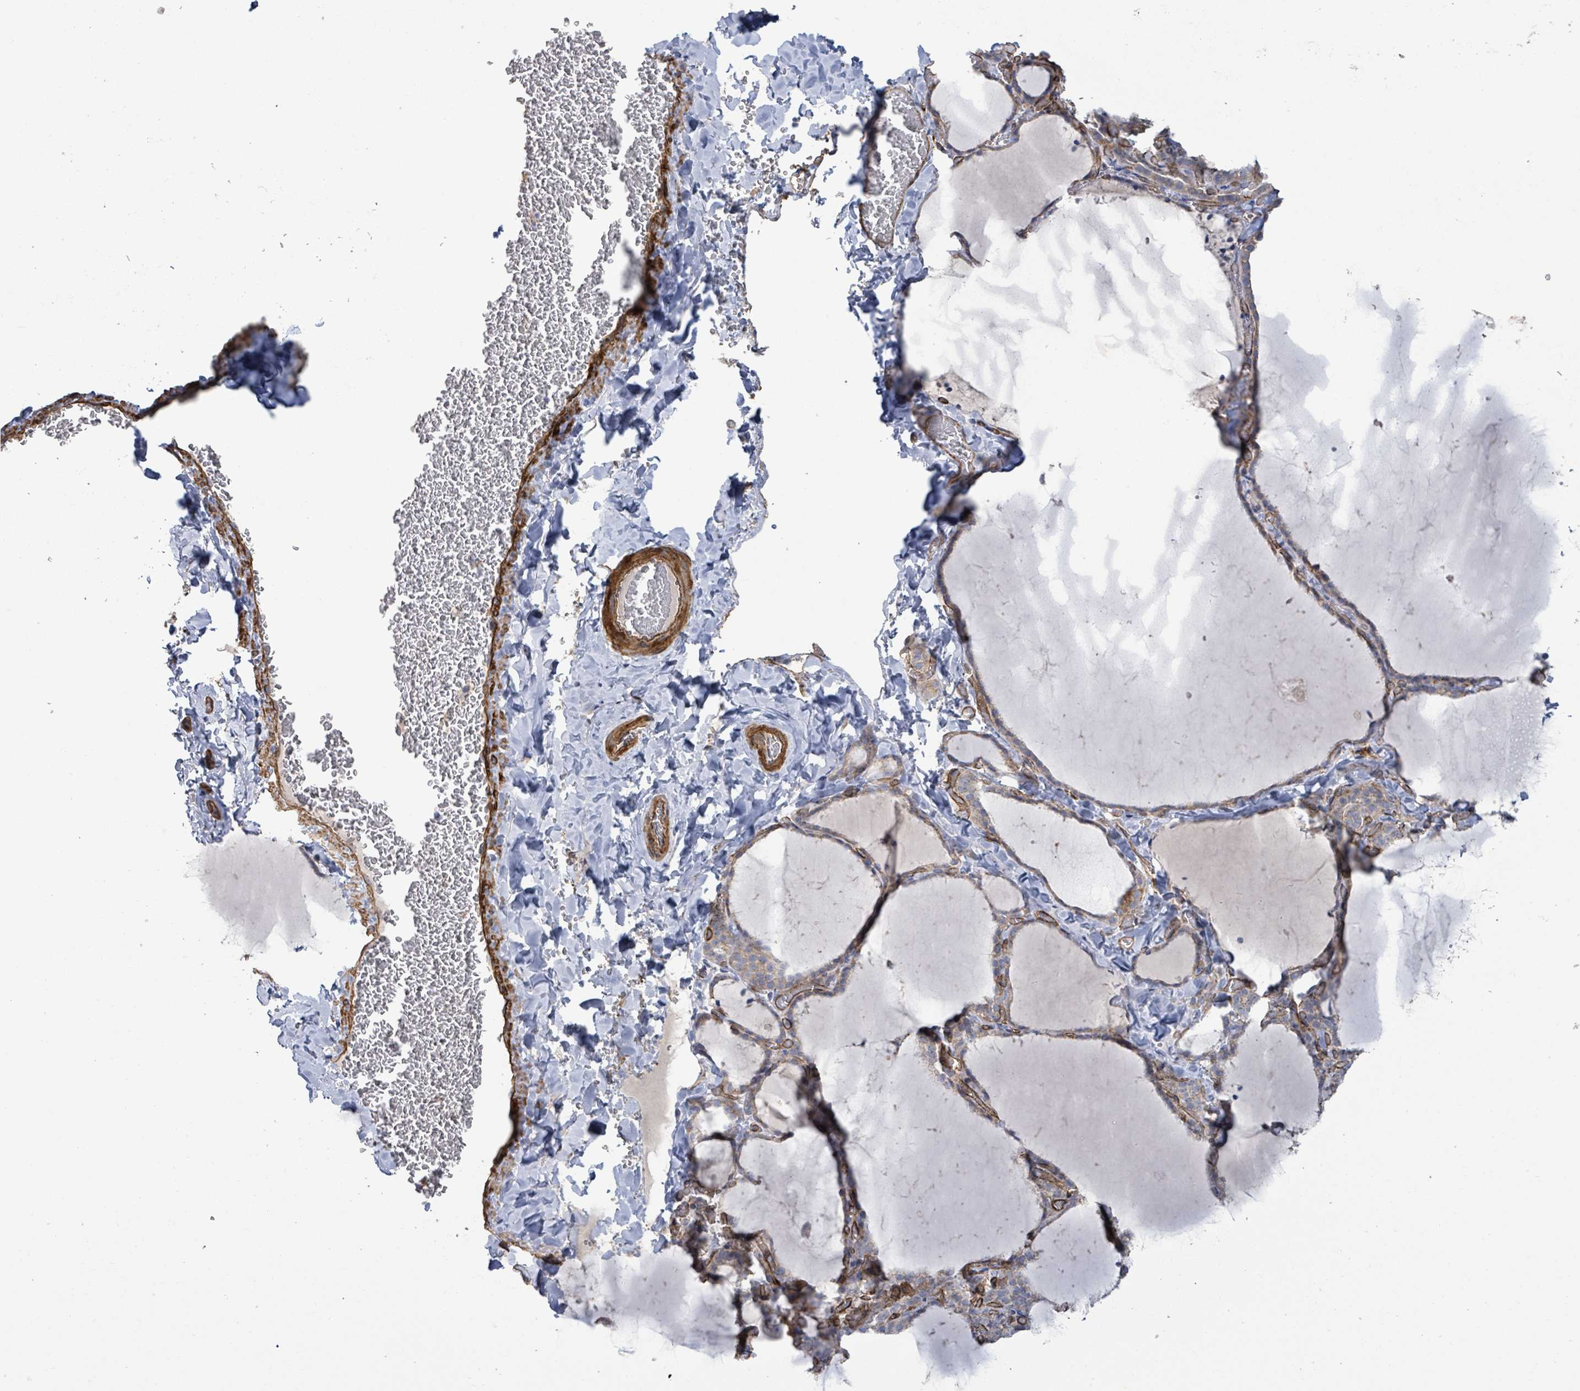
{"staining": {"intensity": "weak", "quantity": "<25%", "location": "cytoplasmic/membranous"}, "tissue": "thyroid gland", "cell_type": "Glandular cells", "image_type": "normal", "snomed": [{"axis": "morphology", "description": "Normal tissue, NOS"}, {"axis": "topography", "description": "Thyroid gland"}], "caption": "IHC of normal human thyroid gland reveals no staining in glandular cells.", "gene": "KANK3", "patient": {"sex": "female", "age": 22}}